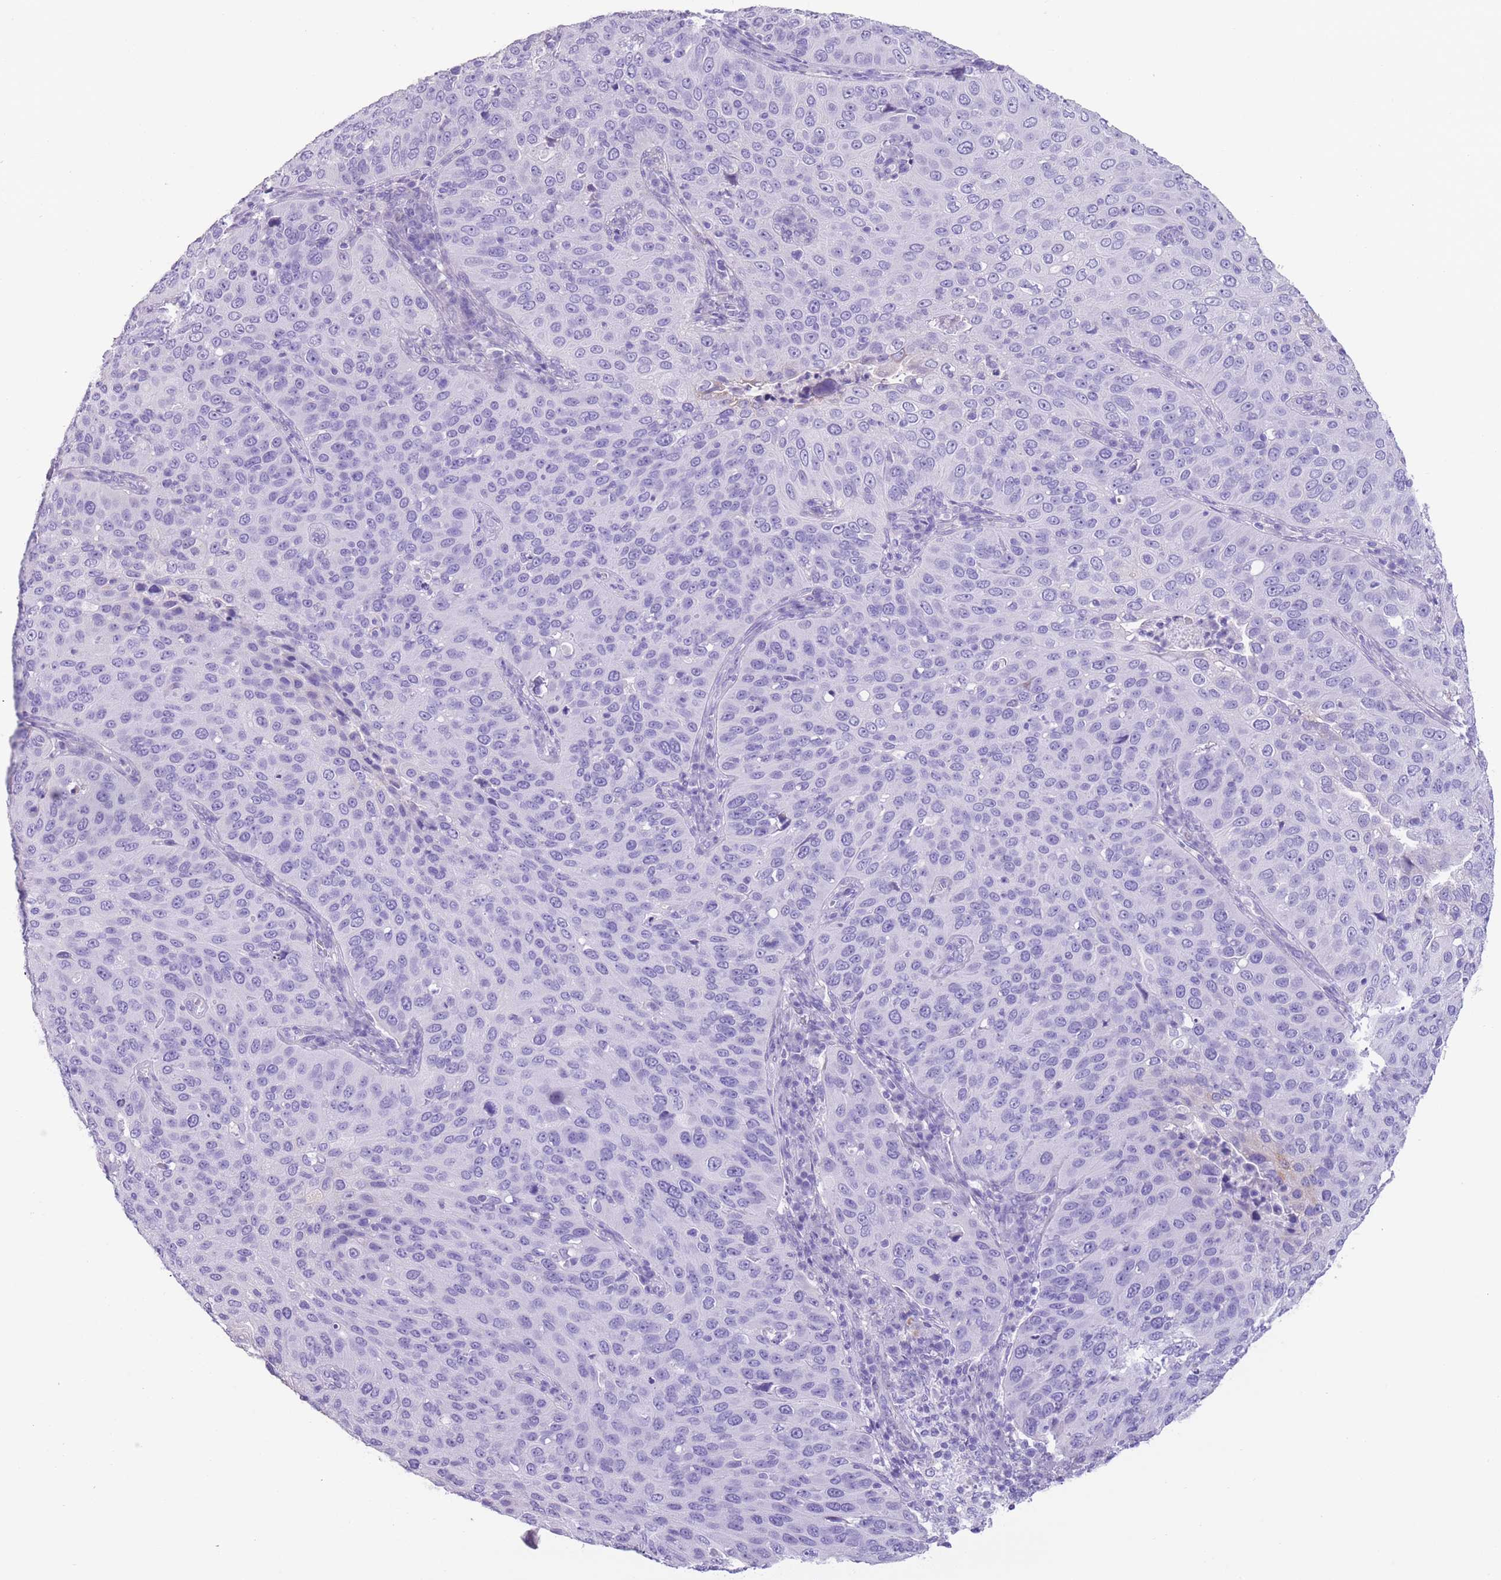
{"staining": {"intensity": "negative", "quantity": "none", "location": "none"}, "tissue": "cervical cancer", "cell_type": "Tumor cells", "image_type": "cancer", "snomed": [{"axis": "morphology", "description": "Squamous cell carcinoma, NOS"}, {"axis": "topography", "description": "Cervix"}], "caption": "Immunohistochemical staining of human squamous cell carcinoma (cervical) exhibits no significant expression in tumor cells.", "gene": "RAI2", "patient": {"sex": "female", "age": 36}}